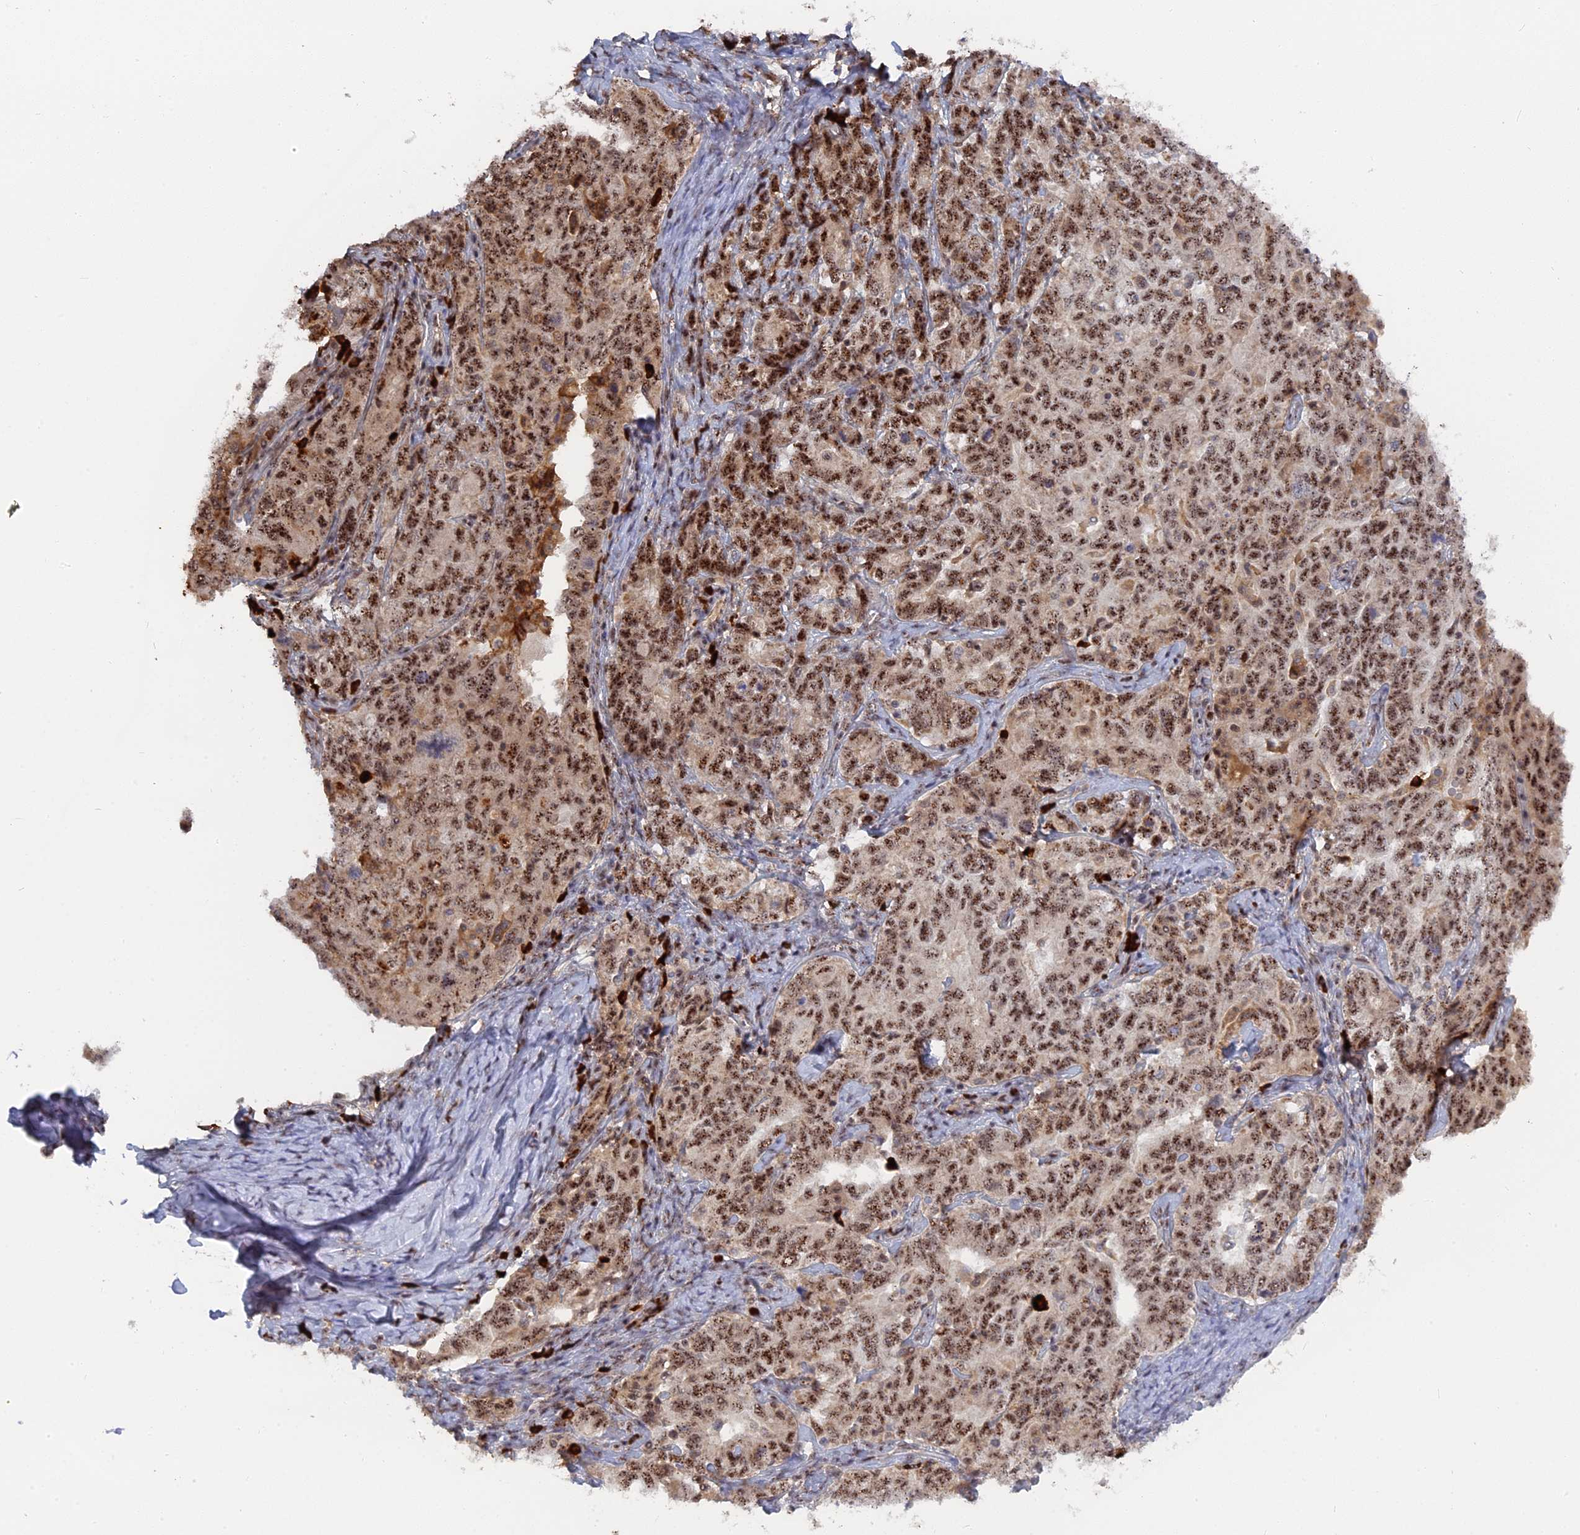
{"staining": {"intensity": "moderate", "quantity": ">75%", "location": "cytoplasmic/membranous,nuclear"}, "tissue": "ovarian cancer", "cell_type": "Tumor cells", "image_type": "cancer", "snomed": [{"axis": "morphology", "description": "Carcinoma, endometroid"}, {"axis": "topography", "description": "Ovary"}], "caption": "Protein expression analysis of human endometroid carcinoma (ovarian) reveals moderate cytoplasmic/membranous and nuclear staining in approximately >75% of tumor cells. The staining was performed using DAB (3,3'-diaminobenzidine), with brown indicating positive protein expression. Nuclei are stained blue with hematoxylin.", "gene": "TAB1", "patient": {"sex": "female", "age": 62}}